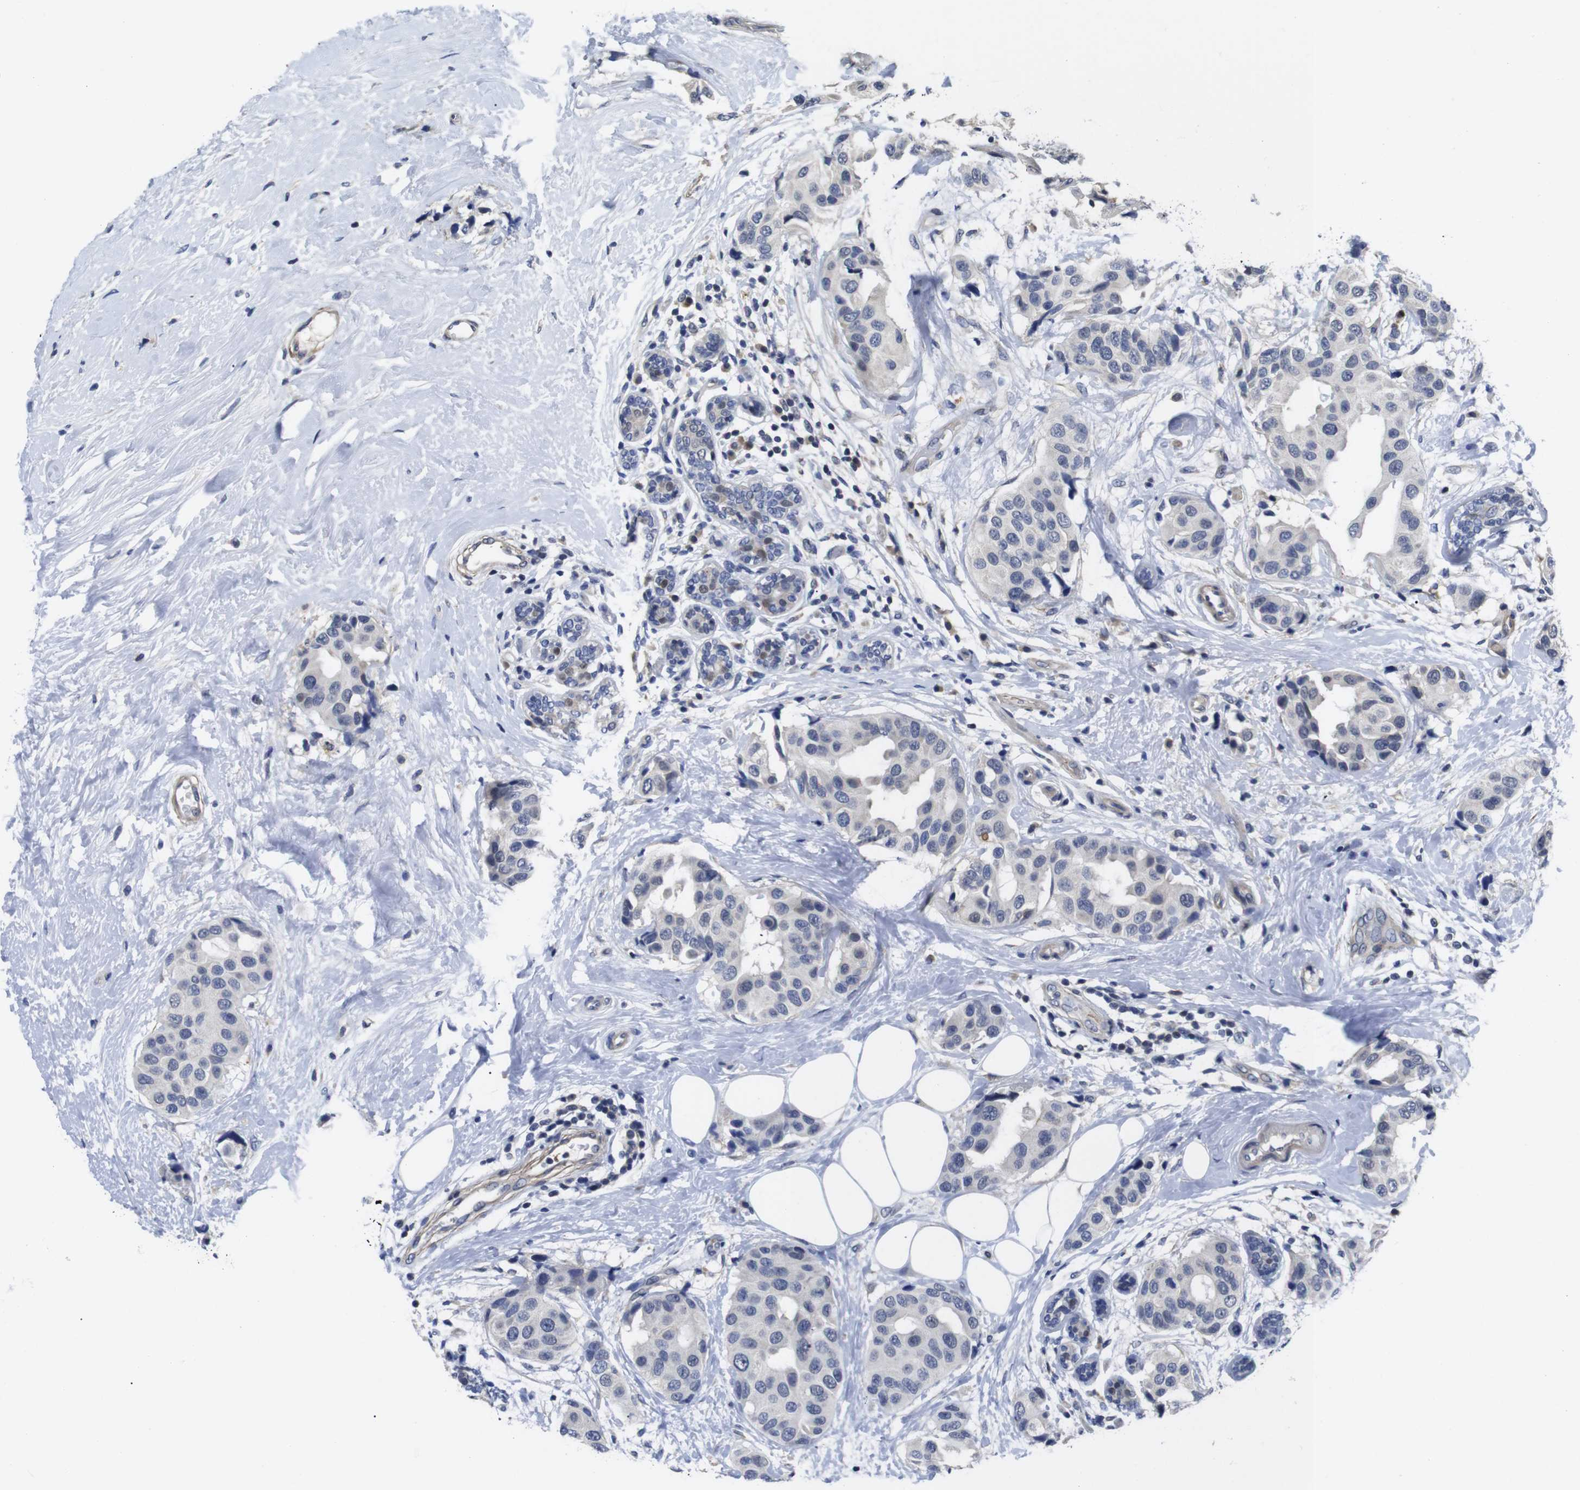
{"staining": {"intensity": "negative", "quantity": "none", "location": "none"}, "tissue": "breast cancer", "cell_type": "Tumor cells", "image_type": "cancer", "snomed": [{"axis": "morphology", "description": "Normal tissue, NOS"}, {"axis": "morphology", "description": "Duct carcinoma"}, {"axis": "topography", "description": "Breast"}], "caption": "There is no significant expression in tumor cells of breast cancer (invasive ductal carcinoma).", "gene": "FNTA", "patient": {"sex": "female", "age": 39}}